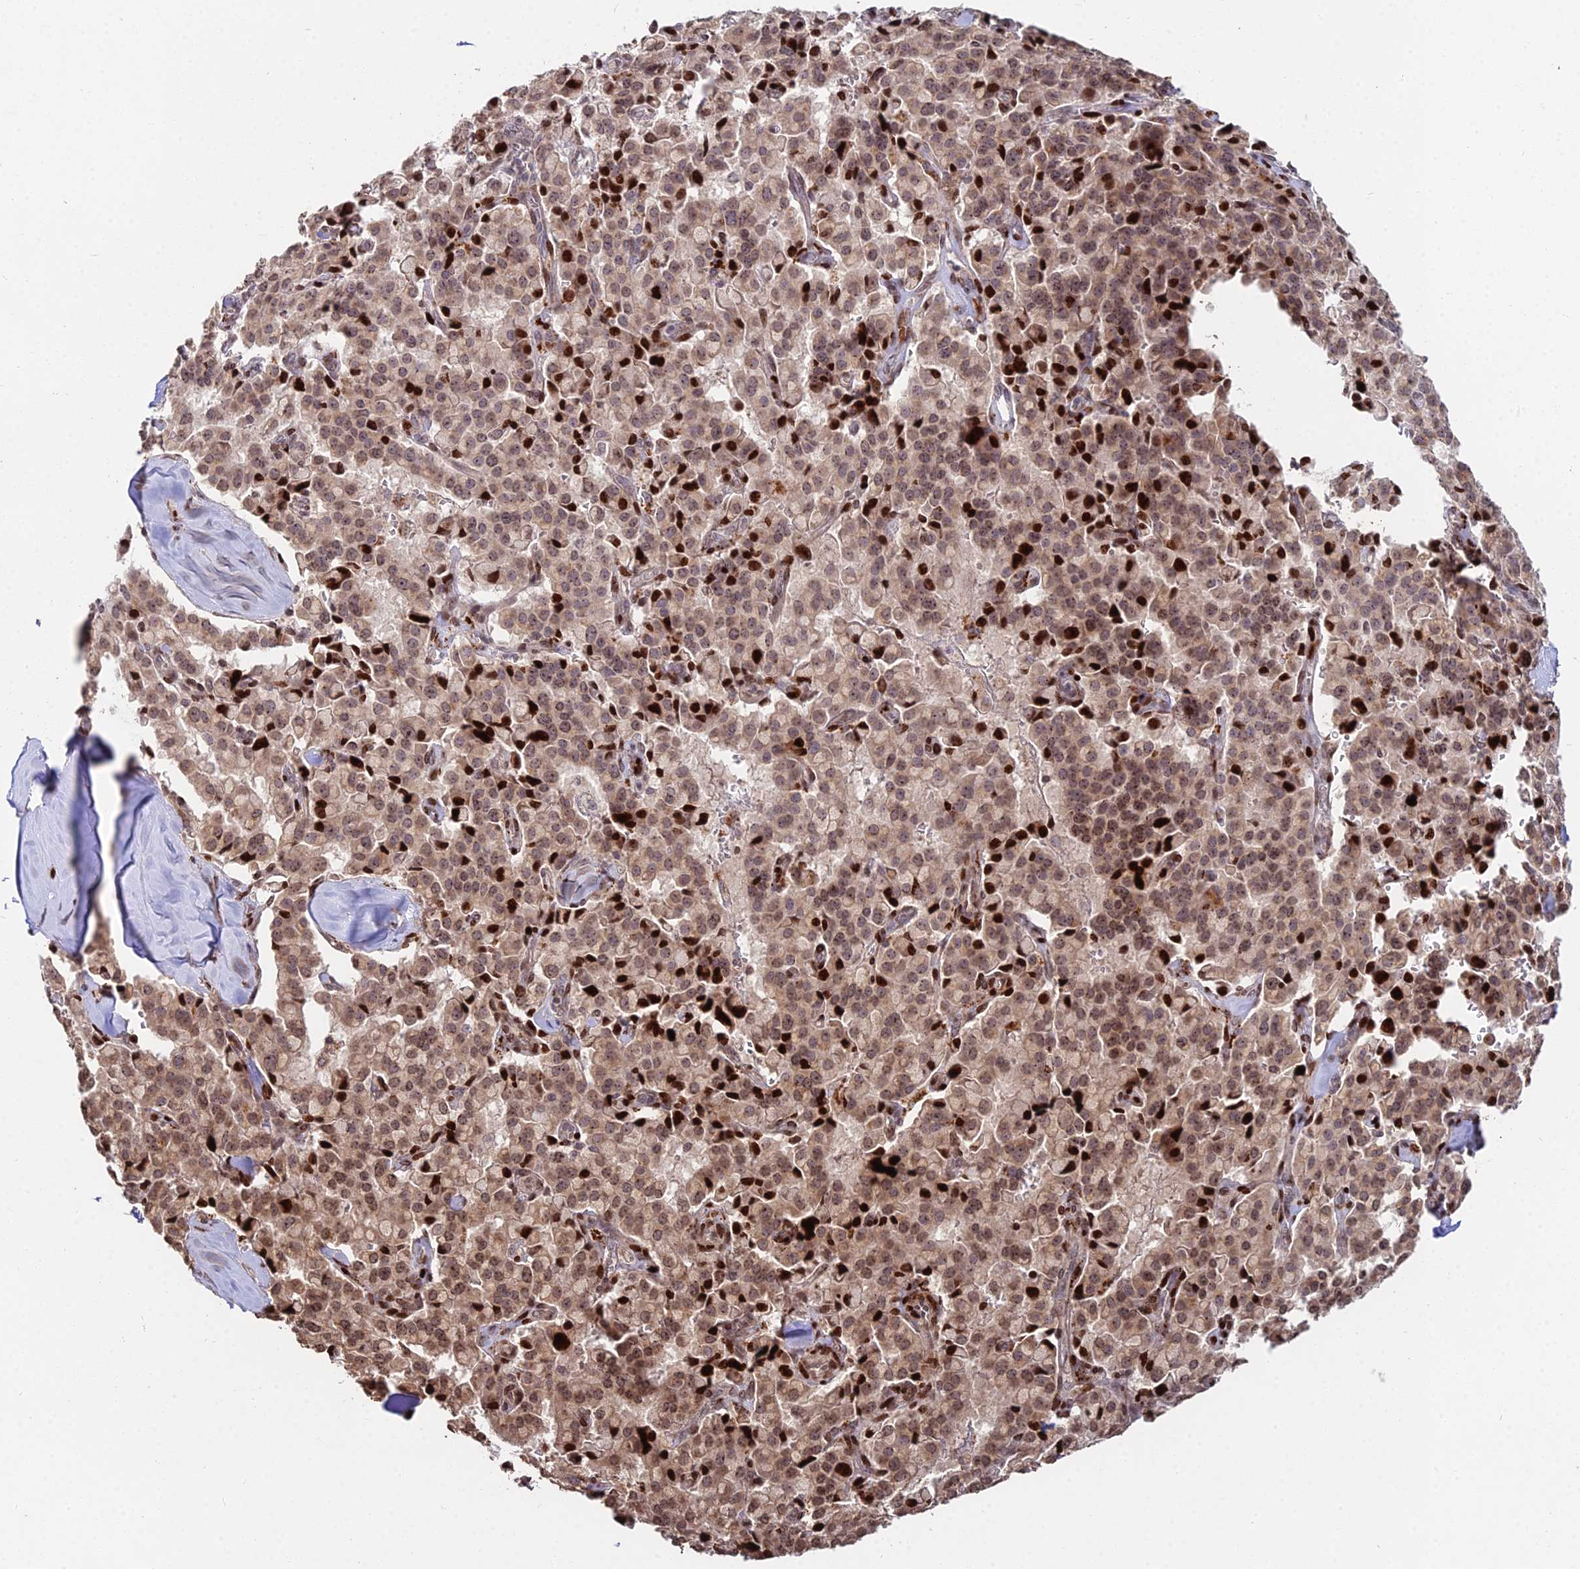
{"staining": {"intensity": "strong", "quantity": "25%-75%", "location": "cytoplasmic/membranous,nuclear"}, "tissue": "pancreatic cancer", "cell_type": "Tumor cells", "image_type": "cancer", "snomed": [{"axis": "morphology", "description": "Adenocarcinoma, NOS"}, {"axis": "topography", "description": "Pancreas"}], "caption": "Immunohistochemical staining of pancreatic cancer (adenocarcinoma) demonstrates strong cytoplasmic/membranous and nuclear protein staining in about 25%-75% of tumor cells.", "gene": "RBMS2", "patient": {"sex": "male", "age": 65}}